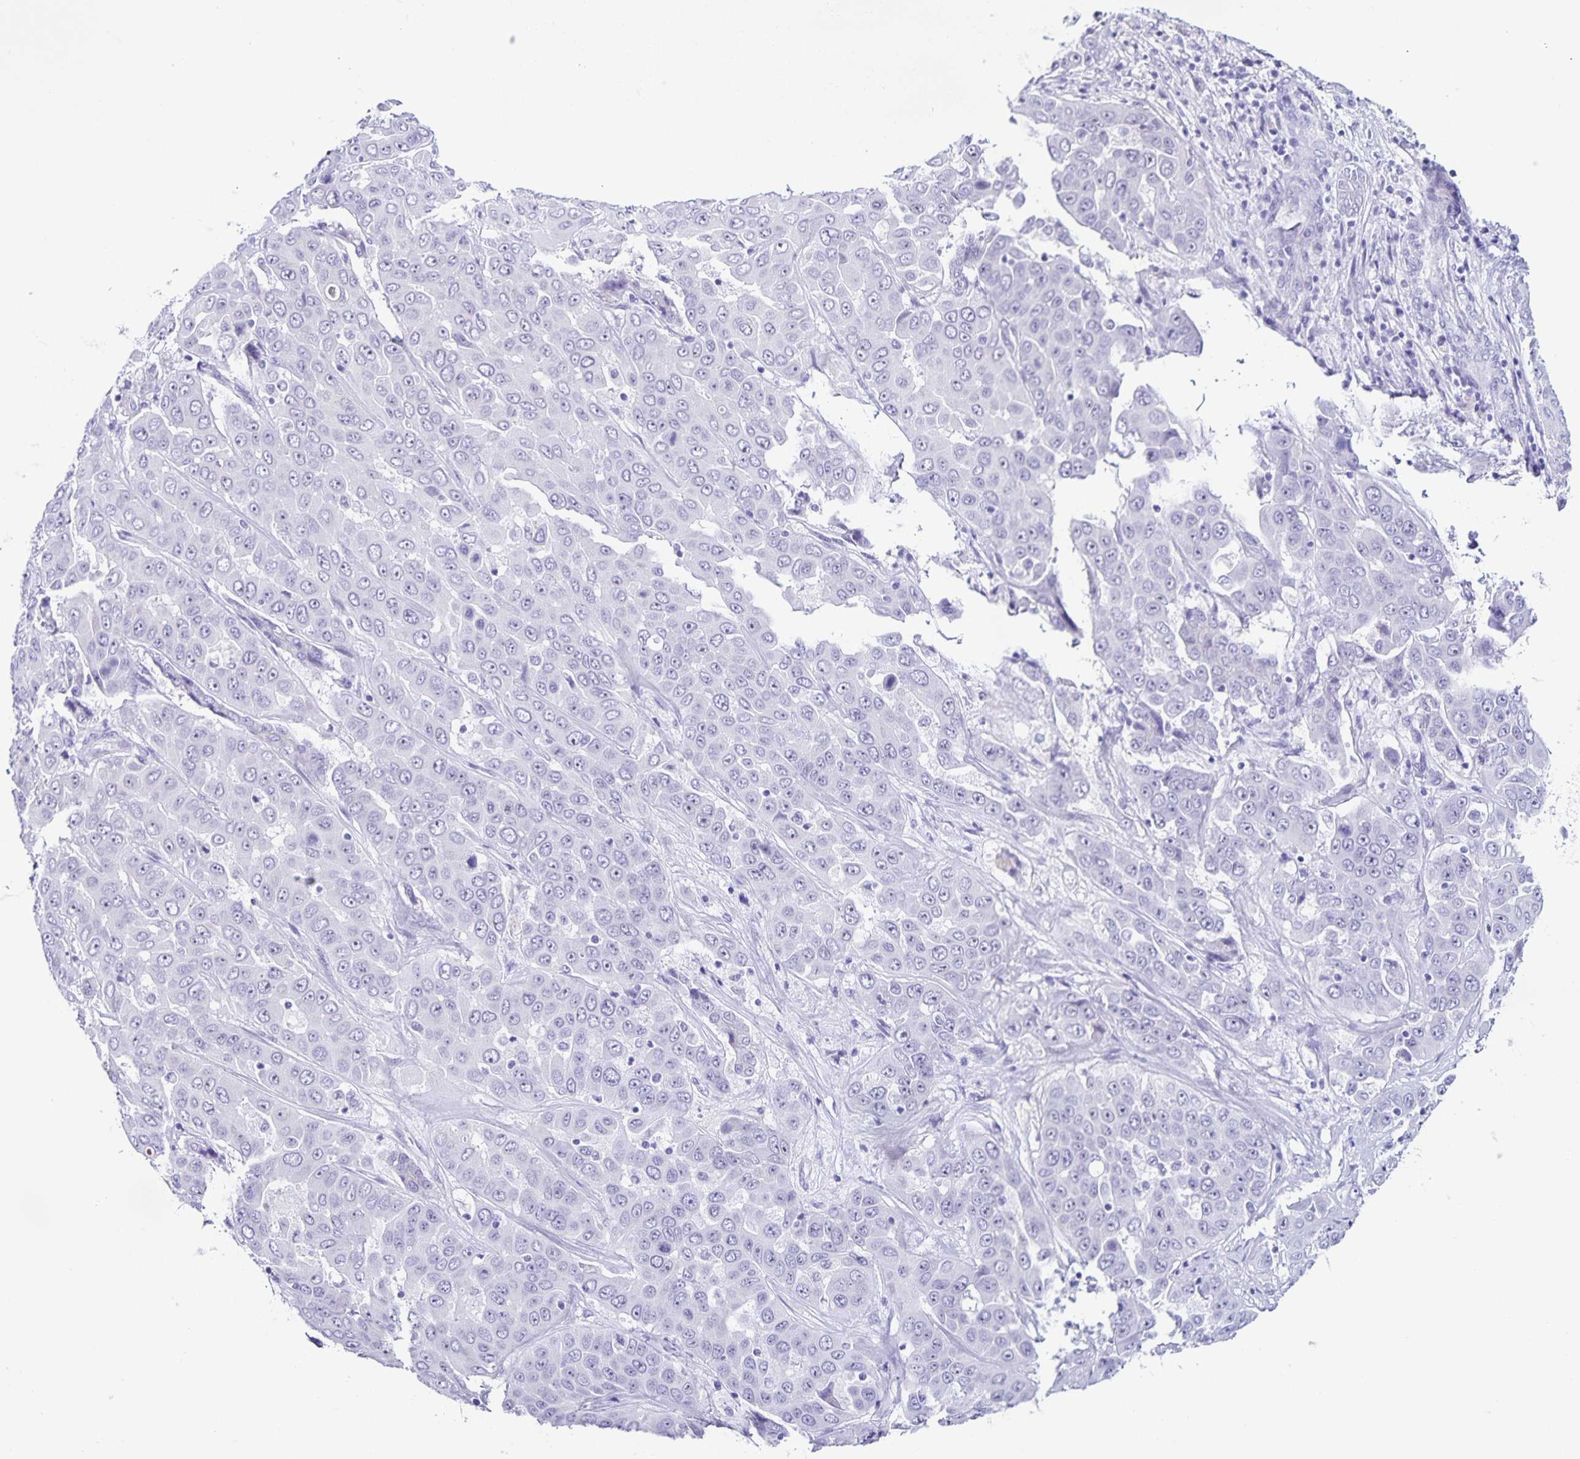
{"staining": {"intensity": "negative", "quantity": "none", "location": "none"}, "tissue": "liver cancer", "cell_type": "Tumor cells", "image_type": "cancer", "snomed": [{"axis": "morphology", "description": "Cholangiocarcinoma"}, {"axis": "topography", "description": "Liver"}], "caption": "Immunohistochemistry (IHC) image of neoplastic tissue: liver cancer (cholangiocarcinoma) stained with DAB (3,3'-diaminobenzidine) shows no significant protein positivity in tumor cells.", "gene": "FAM170A", "patient": {"sex": "female", "age": 52}}